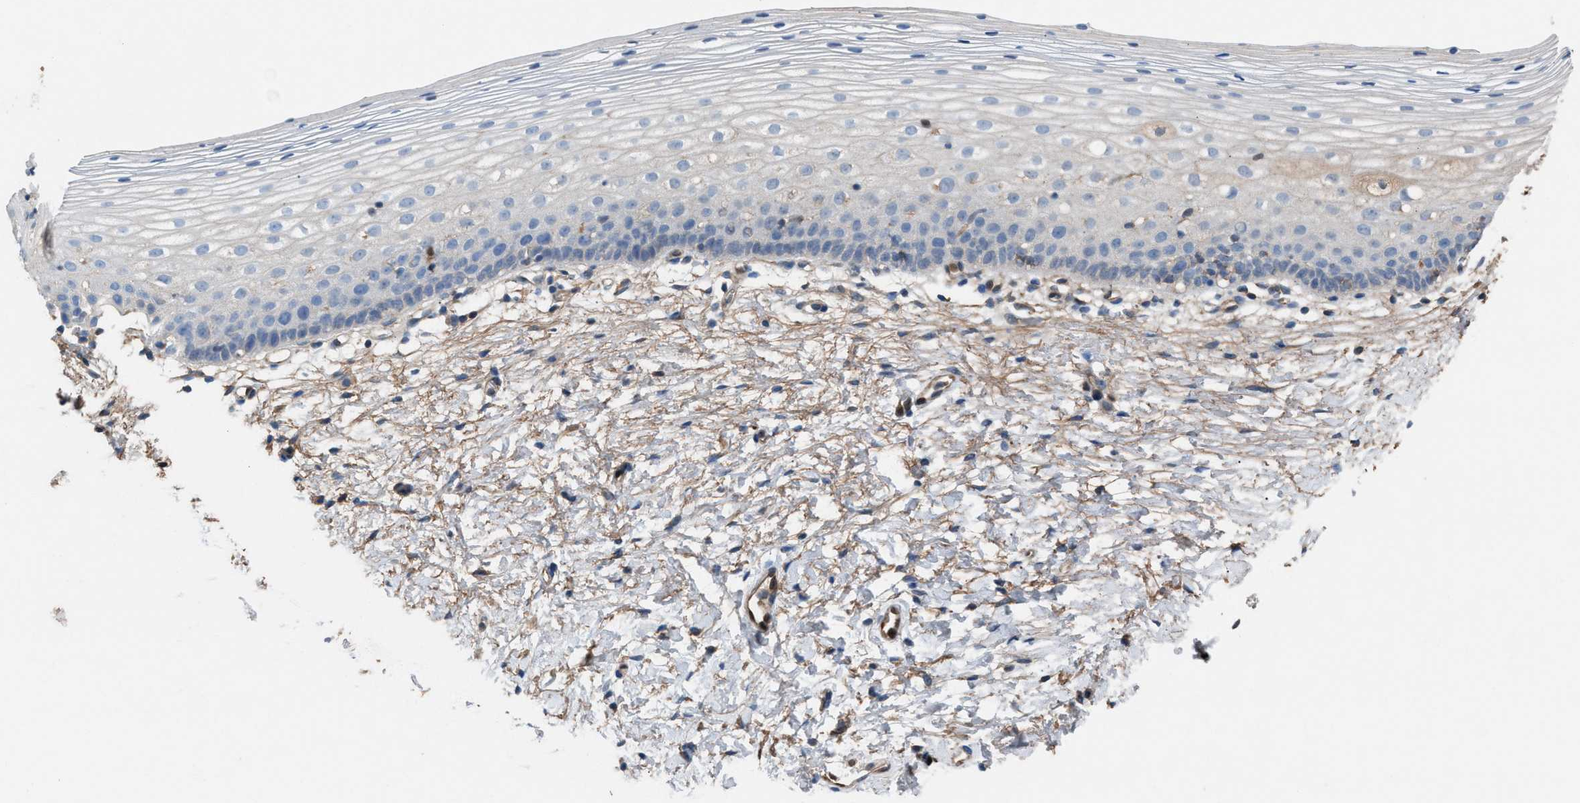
{"staining": {"intensity": "moderate", "quantity": ">75%", "location": "cytoplasmic/membranous"}, "tissue": "cervix", "cell_type": "Glandular cells", "image_type": "normal", "snomed": [{"axis": "morphology", "description": "Normal tissue, NOS"}, {"axis": "topography", "description": "Cervix"}], "caption": "The immunohistochemical stain shows moderate cytoplasmic/membranous positivity in glandular cells of benign cervix.", "gene": "TPK1", "patient": {"sex": "female", "age": 72}}